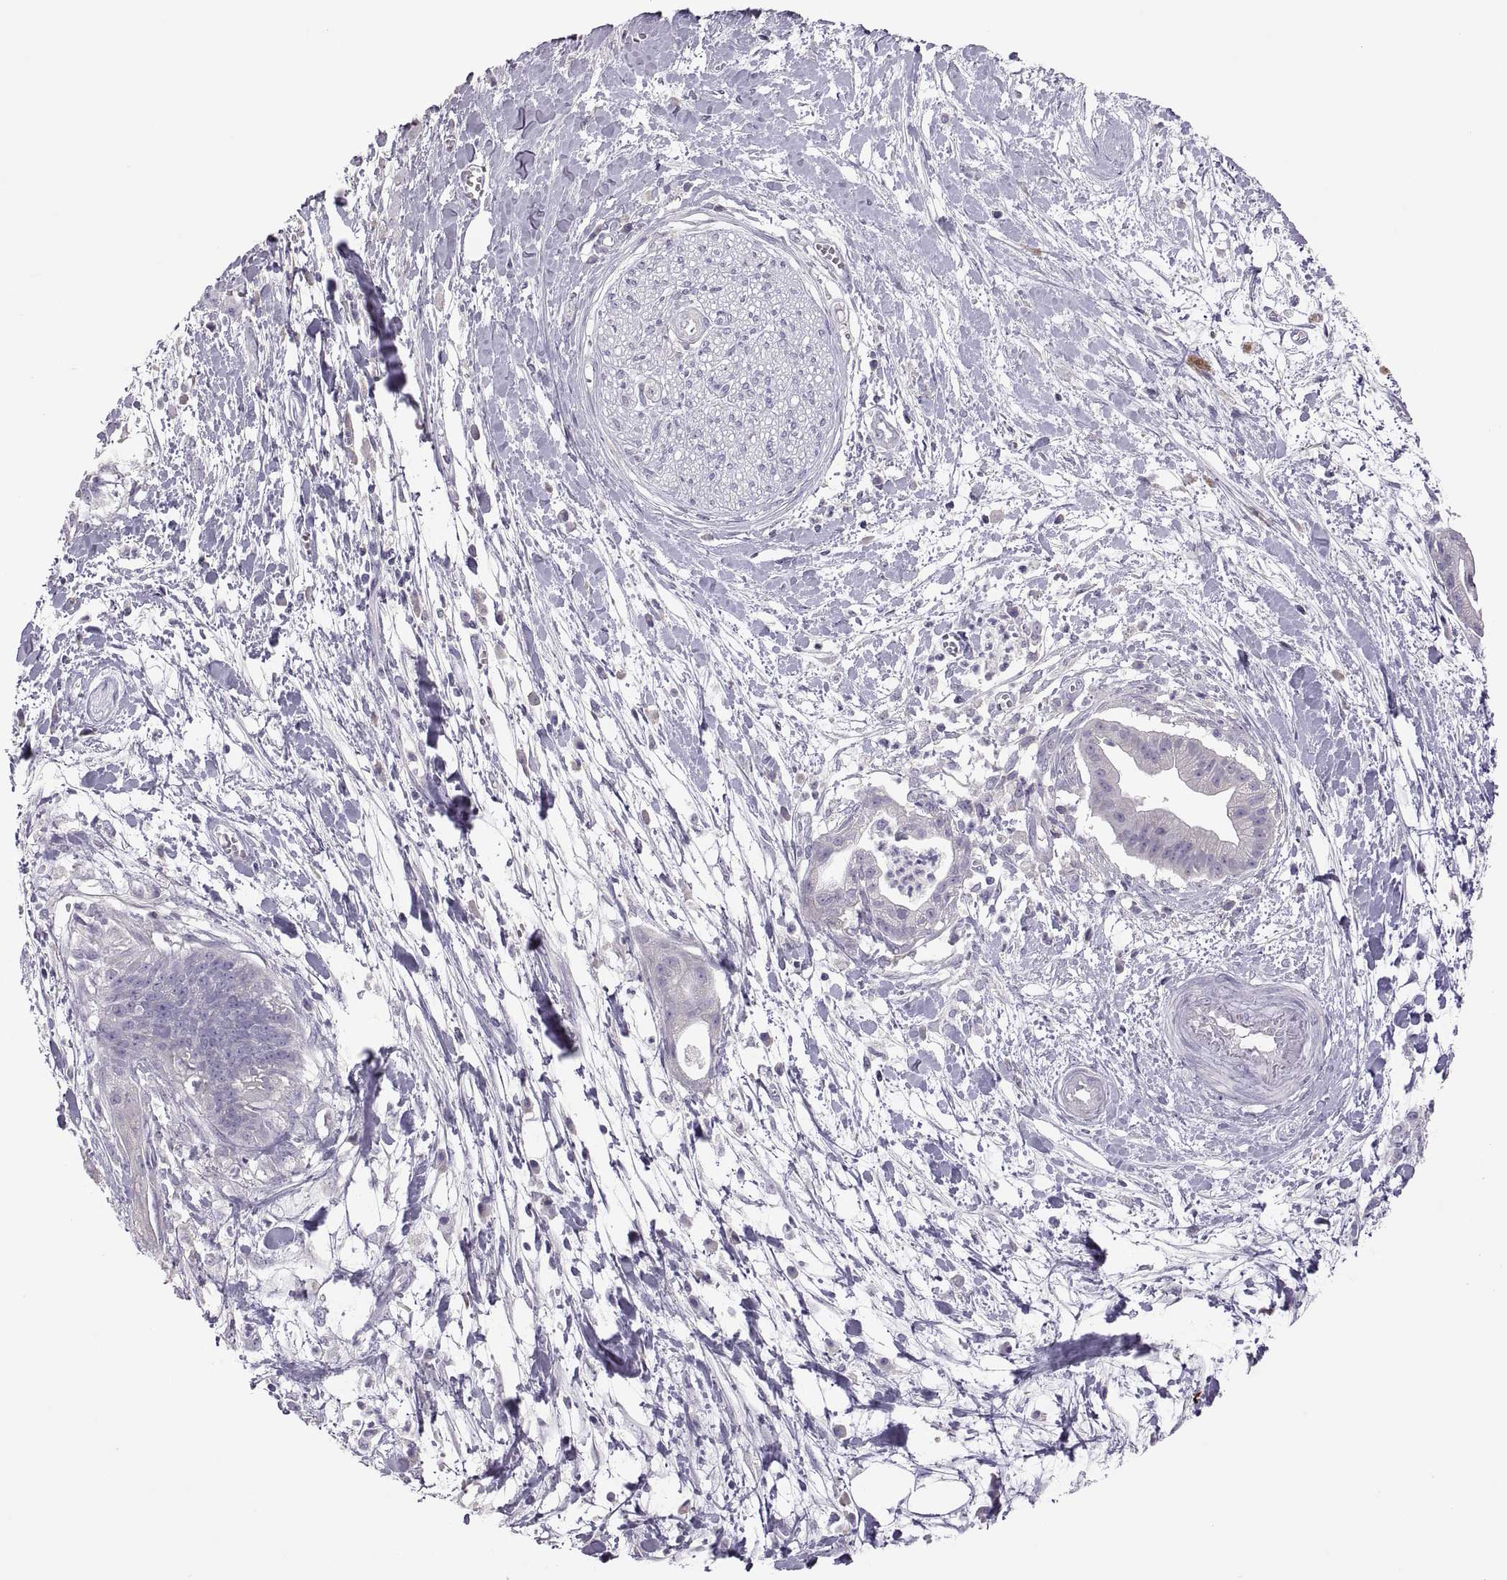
{"staining": {"intensity": "negative", "quantity": "none", "location": "none"}, "tissue": "pancreatic cancer", "cell_type": "Tumor cells", "image_type": "cancer", "snomed": [{"axis": "morphology", "description": "Normal tissue, NOS"}, {"axis": "morphology", "description": "Adenocarcinoma, NOS"}, {"axis": "topography", "description": "Lymph node"}, {"axis": "topography", "description": "Pancreas"}], "caption": "IHC of pancreatic adenocarcinoma demonstrates no positivity in tumor cells.", "gene": "TBX19", "patient": {"sex": "female", "age": 58}}